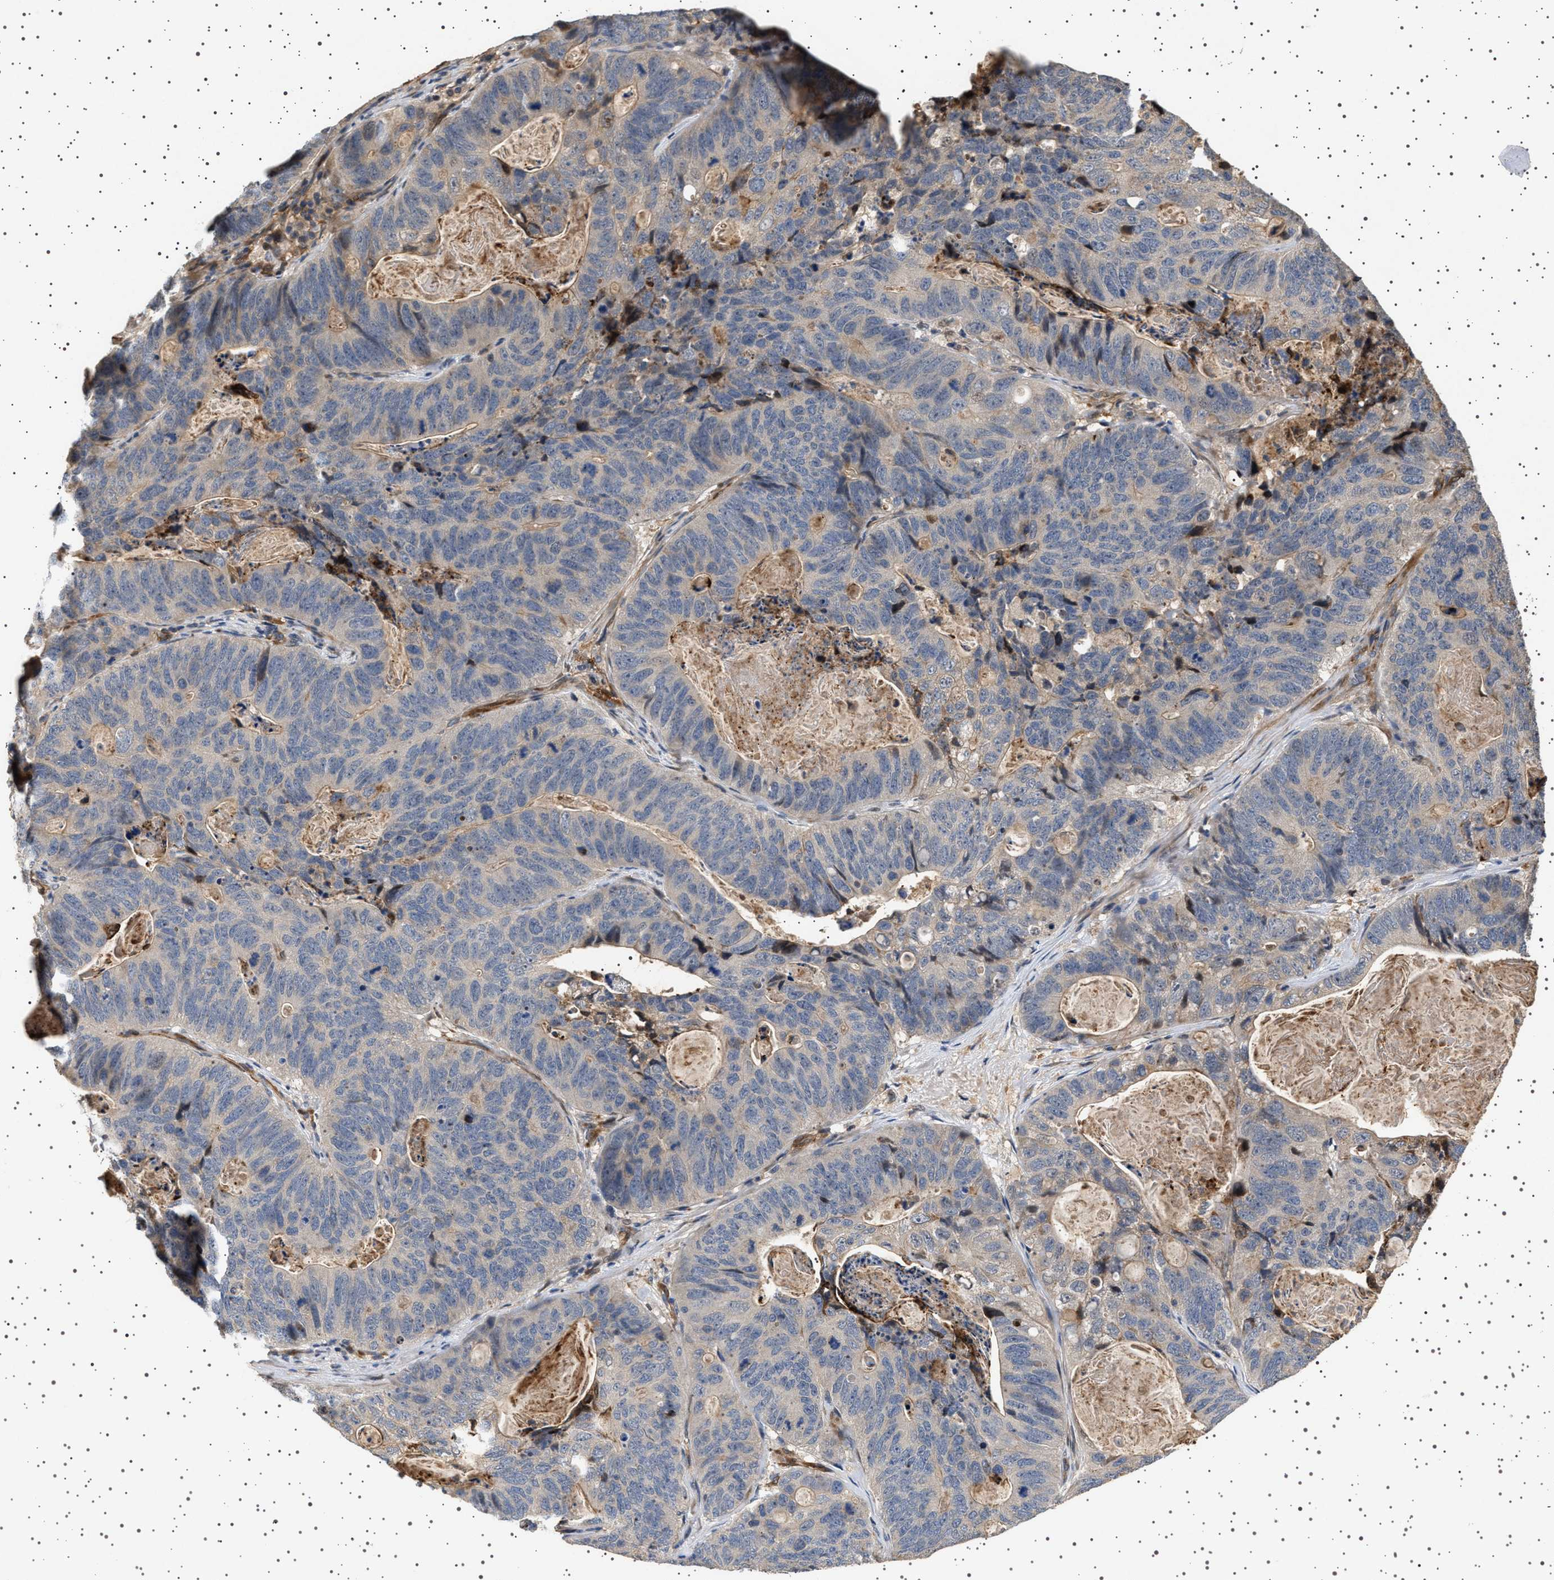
{"staining": {"intensity": "negative", "quantity": "none", "location": "none"}, "tissue": "stomach cancer", "cell_type": "Tumor cells", "image_type": "cancer", "snomed": [{"axis": "morphology", "description": "Normal tissue, NOS"}, {"axis": "morphology", "description": "Adenocarcinoma, NOS"}, {"axis": "topography", "description": "Stomach"}], "caption": "Tumor cells are negative for brown protein staining in stomach cancer (adenocarcinoma).", "gene": "GUCY1B1", "patient": {"sex": "female", "age": 89}}